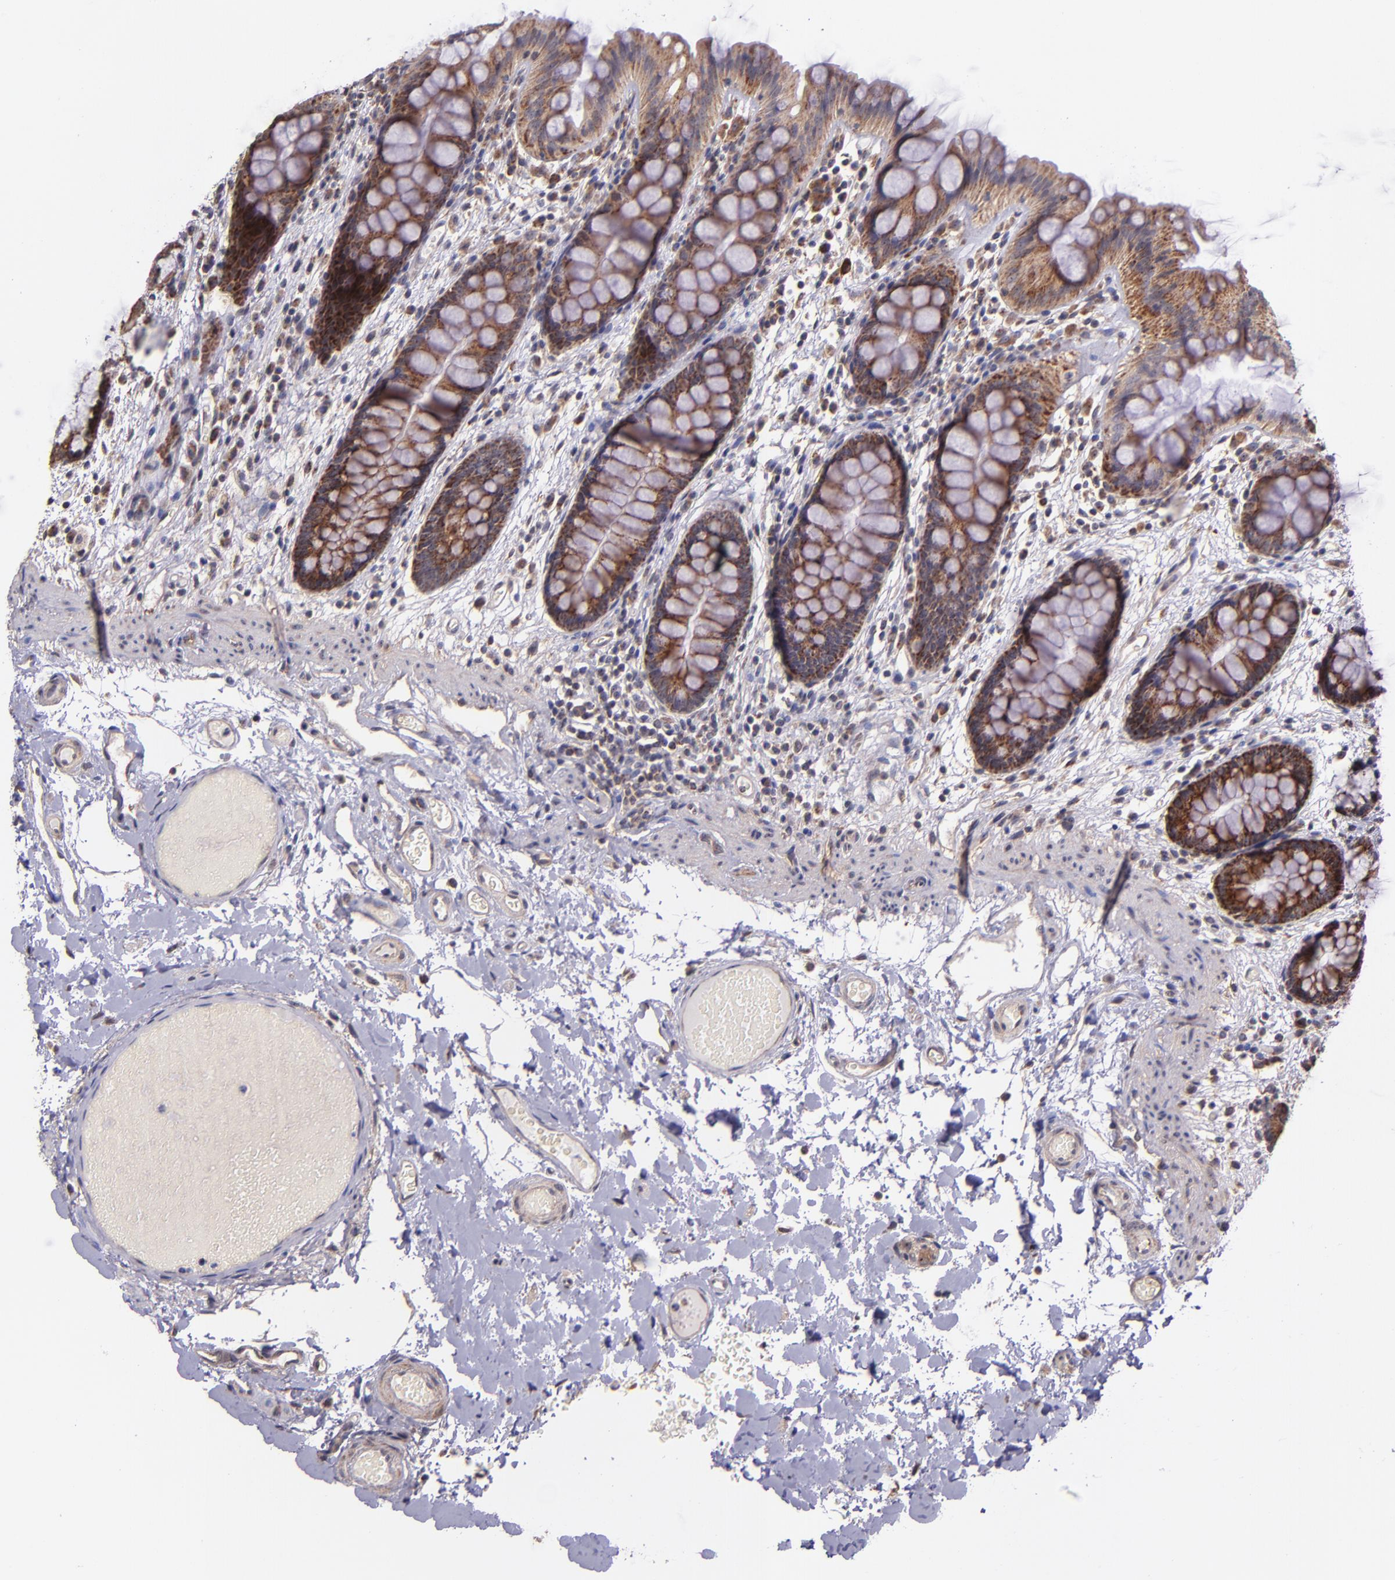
{"staining": {"intensity": "negative", "quantity": "none", "location": "none"}, "tissue": "colon", "cell_type": "Endothelial cells", "image_type": "normal", "snomed": [{"axis": "morphology", "description": "Normal tissue, NOS"}, {"axis": "topography", "description": "Smooth muscle"}, {"axis": "topography", "description": "Colon"}], "caption": "Immunohistochemistry (IHC) photomicrograph of benign colon stained for a protein (brown), which displays no positivity in endothelial cells.", "gene": "SHC1", "patient": {"sex": "male", "age": 67}}